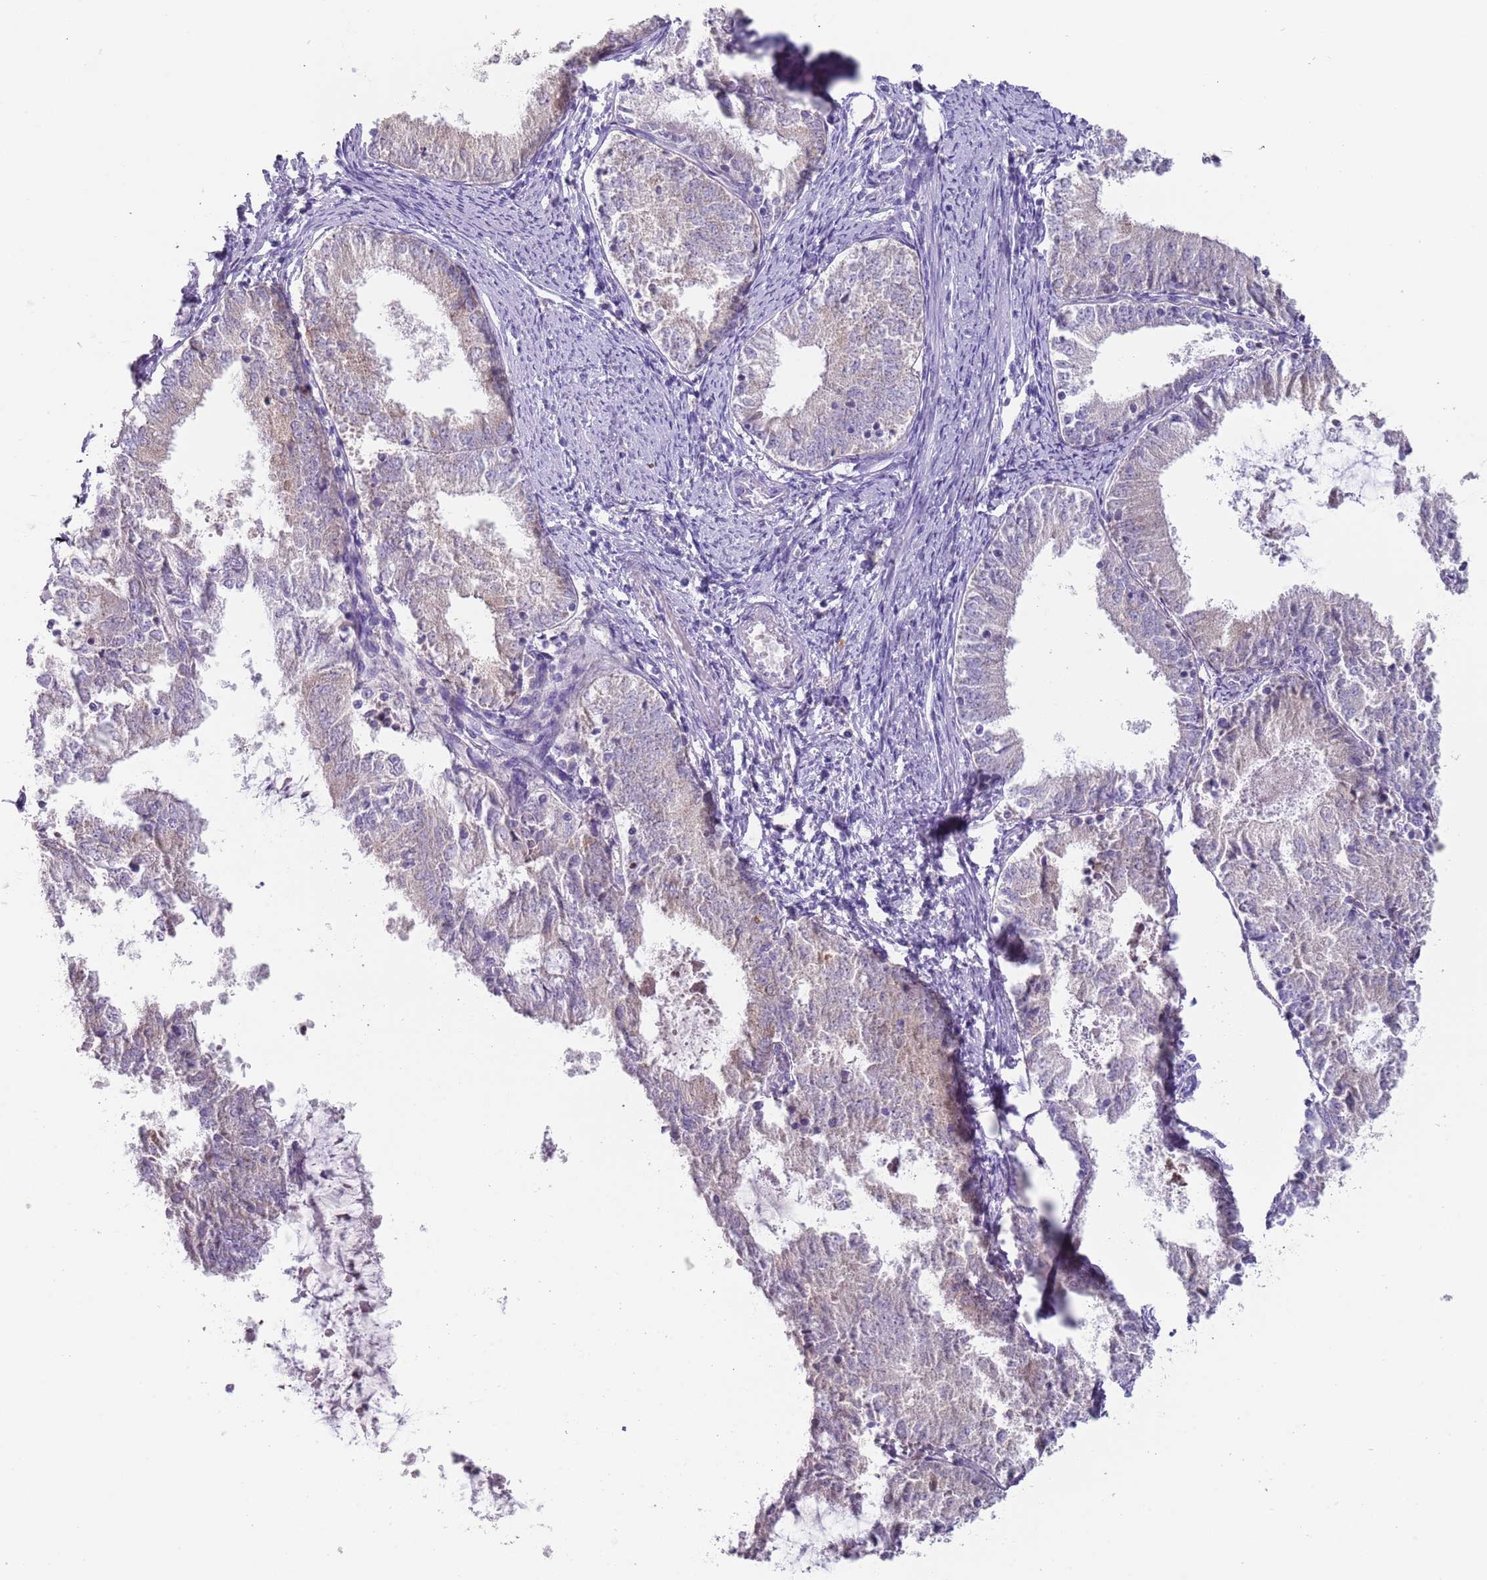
{"staining": {"intensity": "negative", "quantity": "none", "location": "none"}, "tissue": "endometrial cancer", "cell_type": "Tumor cells", "image_type": "cancer", "snomed": [{"axis": "morphology", "description": "Adenocarcinoma, NOS"}, {"axis": "topography", "description": "Endometrium"}], "caption": "Immunohistochemistry (IHC) photomicrograph of endometrial cancer (adenocarcinoma) stained for a protein (brown), which displays no positivity in tumor cells.", "gene": "TMEM251", "patient": {"sex": "female", "age": 57}}